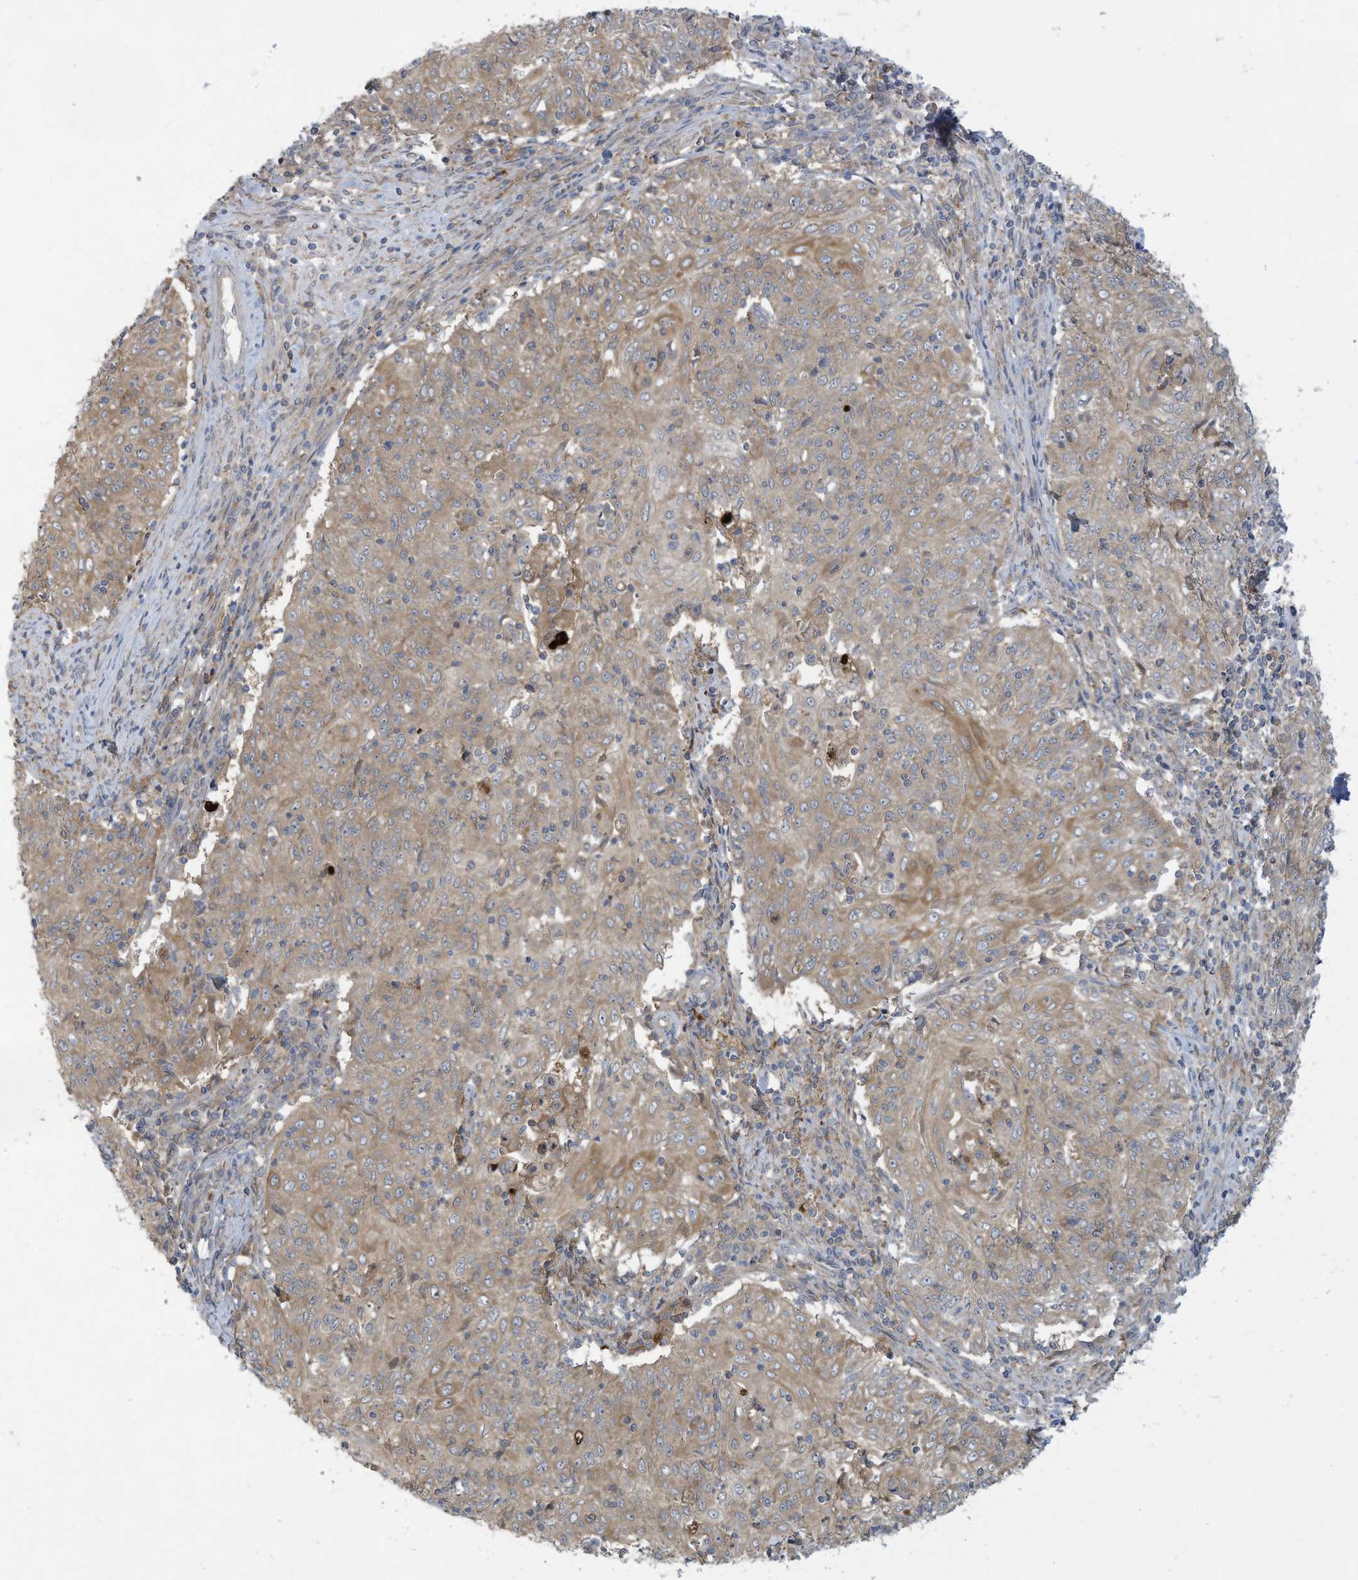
{"staining": {"intensity": "weak", "quantity": ">75%", "location": "cytoplasmic/membranous"}, "tissue": "cervical cancer", "cell_type": "Tumor cells", "image_type": "cancer", "snomed": [{"axis": "morphology", "description": "Squamous cell carcinoma, NOS"}, {"axis": "topography", "description": "Cervix"}], "caption": "Weak cytoplasmic/membranous expression is seen in approximately >75% of tumor cells in cervical cancer. Using DAB (3,3'-diaminobenzidine) (brown) and hematoxylin (blue) stains, captured at high magnification using brightfield microscopy.", "gene": "ADI1", "patient": {"sex": "female", "age": 48}}